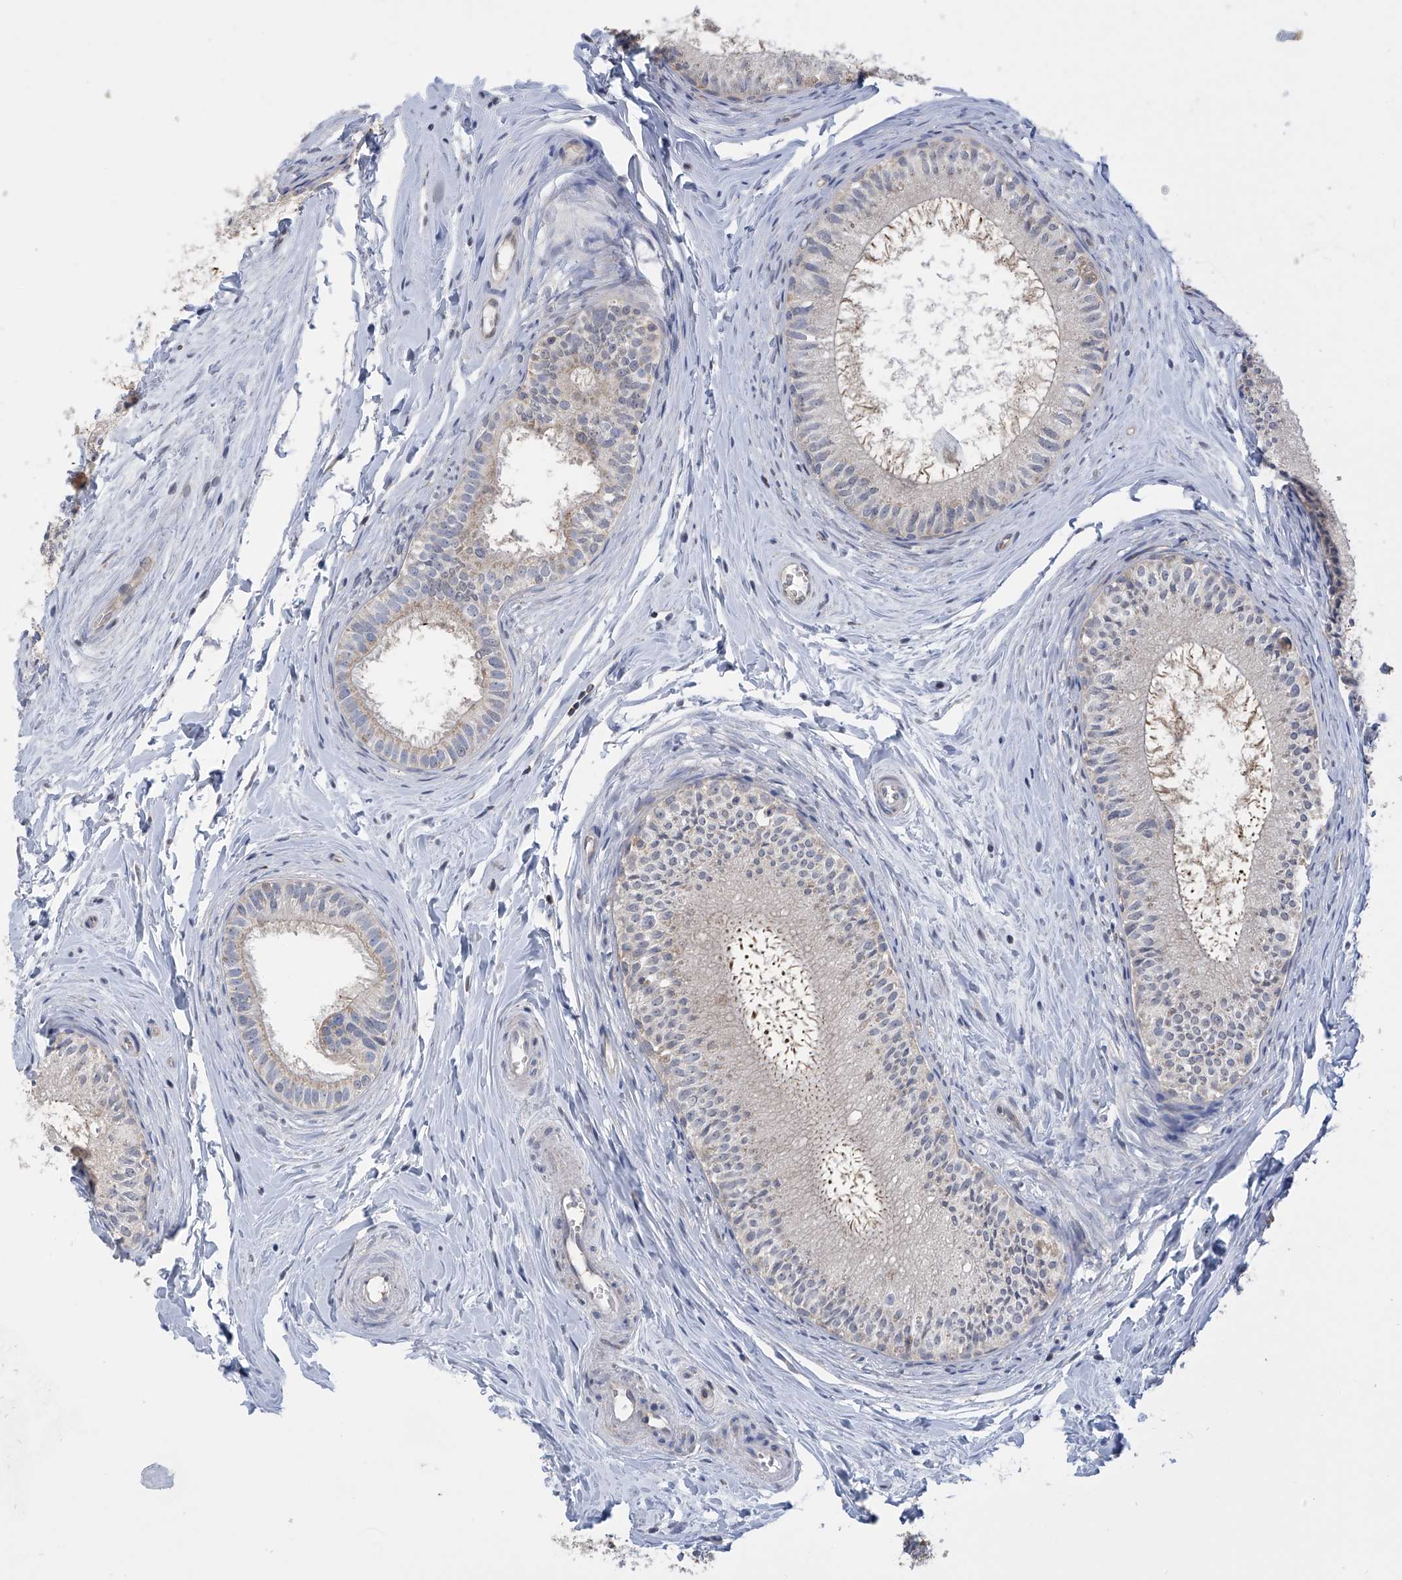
{"staining": {"intensity": "negative", "quantity": "none", "location": "none"}, "tissue": "epididymis", "cell_type": "Glandular cells", "image_type": "normal", "snomed": [{"axis": "morphology", "description": "Normal tissue, NOS"}, {"axis": "topography", "description": "Epididymis"}], "caption": "This is an immunohistochemistry (IHC) photomicrograph of normal human epididymis. There is no positivity in glandular cells.", "gene": "SLCO4A1", "patient": {"sex": "male", "age": 34}}